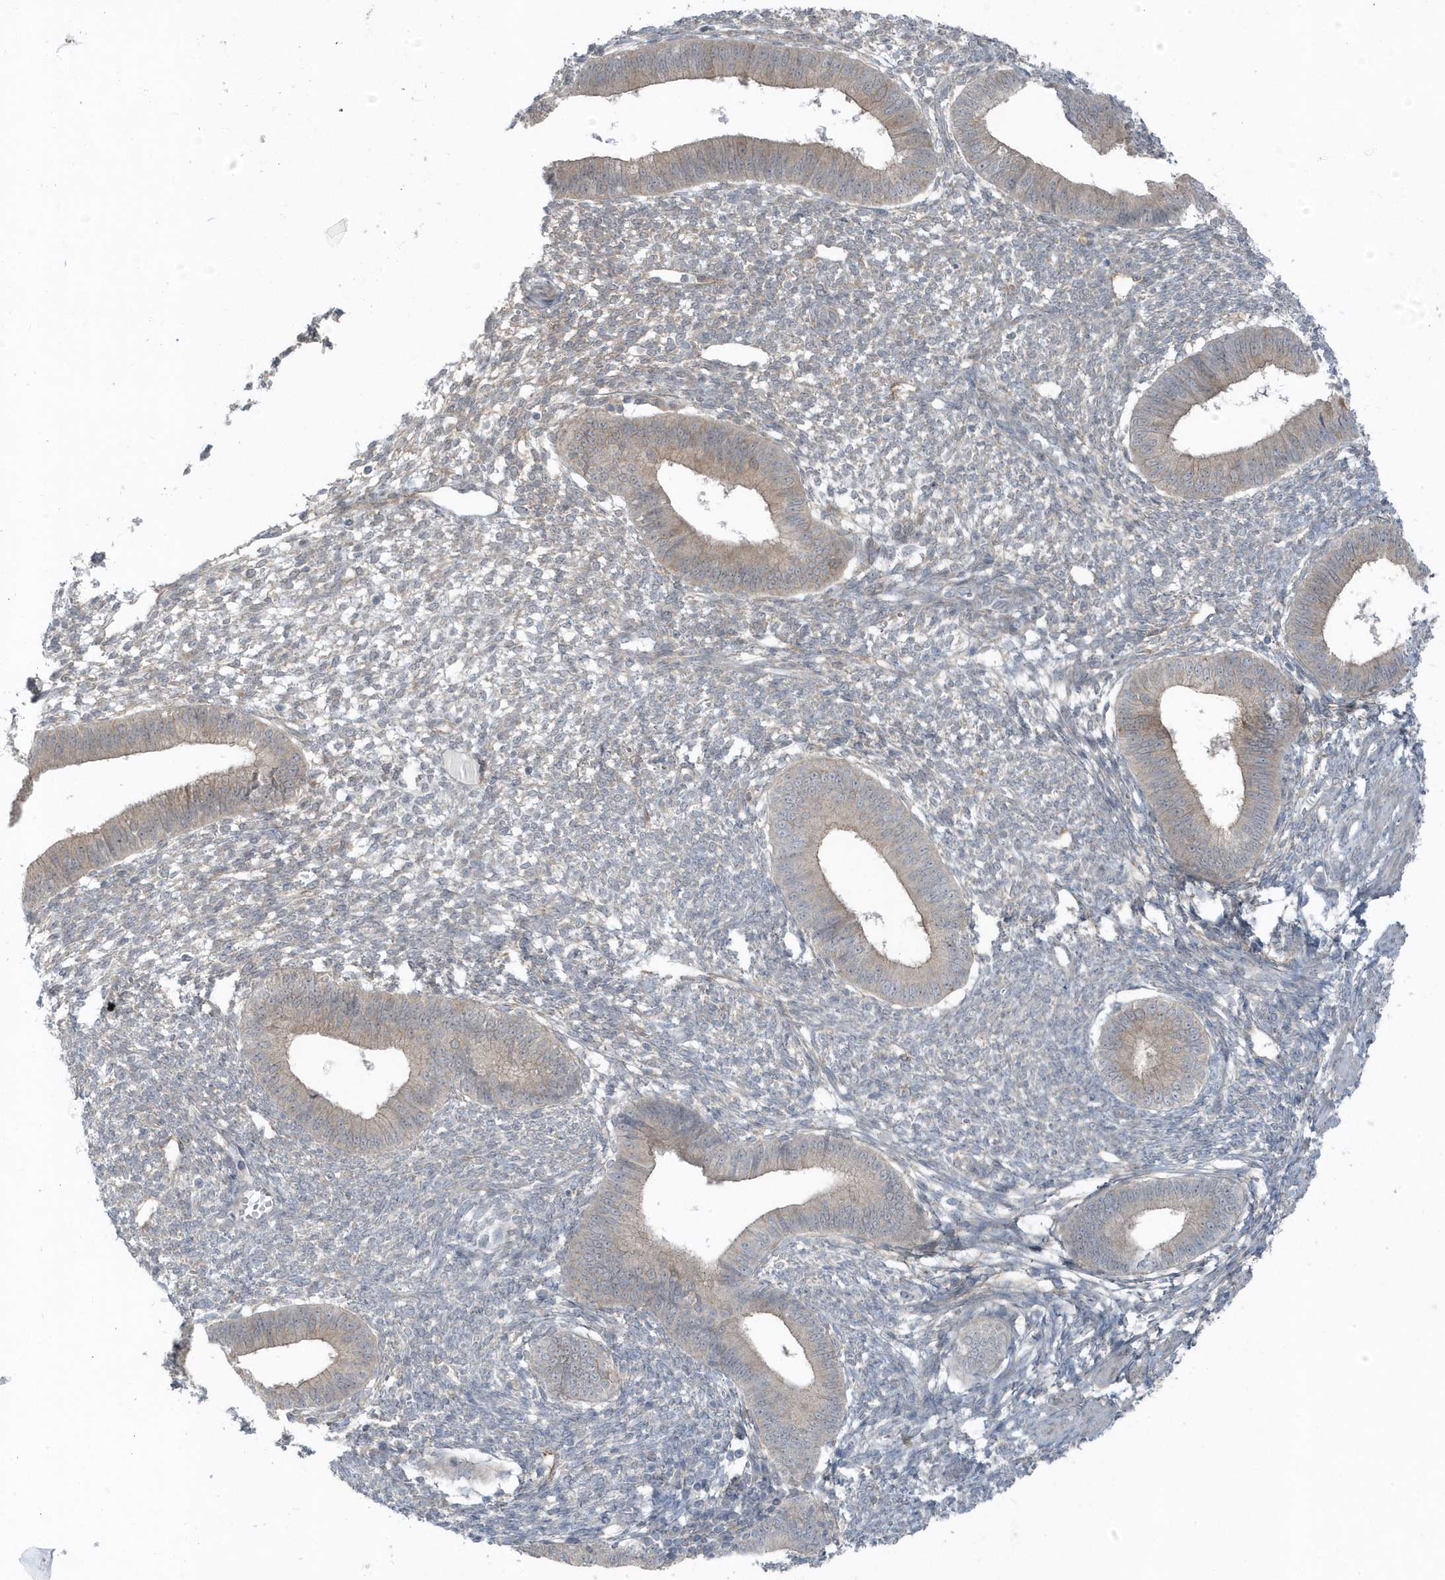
{"staining": {"intensity": "negative", "quantity": "none", "location": "none"}, "tissue": "endometrium", "cell_type": "Cells in endometrial stroma", "image_type": "normal", "snomed": [{"axis": "morphology", "description": "Normal tissue, NOS"}, {"axis": "topography", "description": "Endometrium"}], "caption": "Normal endometrium was stained to show a protein in brown. There is no significant expression in cells in endometrial stroma.", "gene": "PARD3B", "patient": {"sex": "female", "age": 46}}